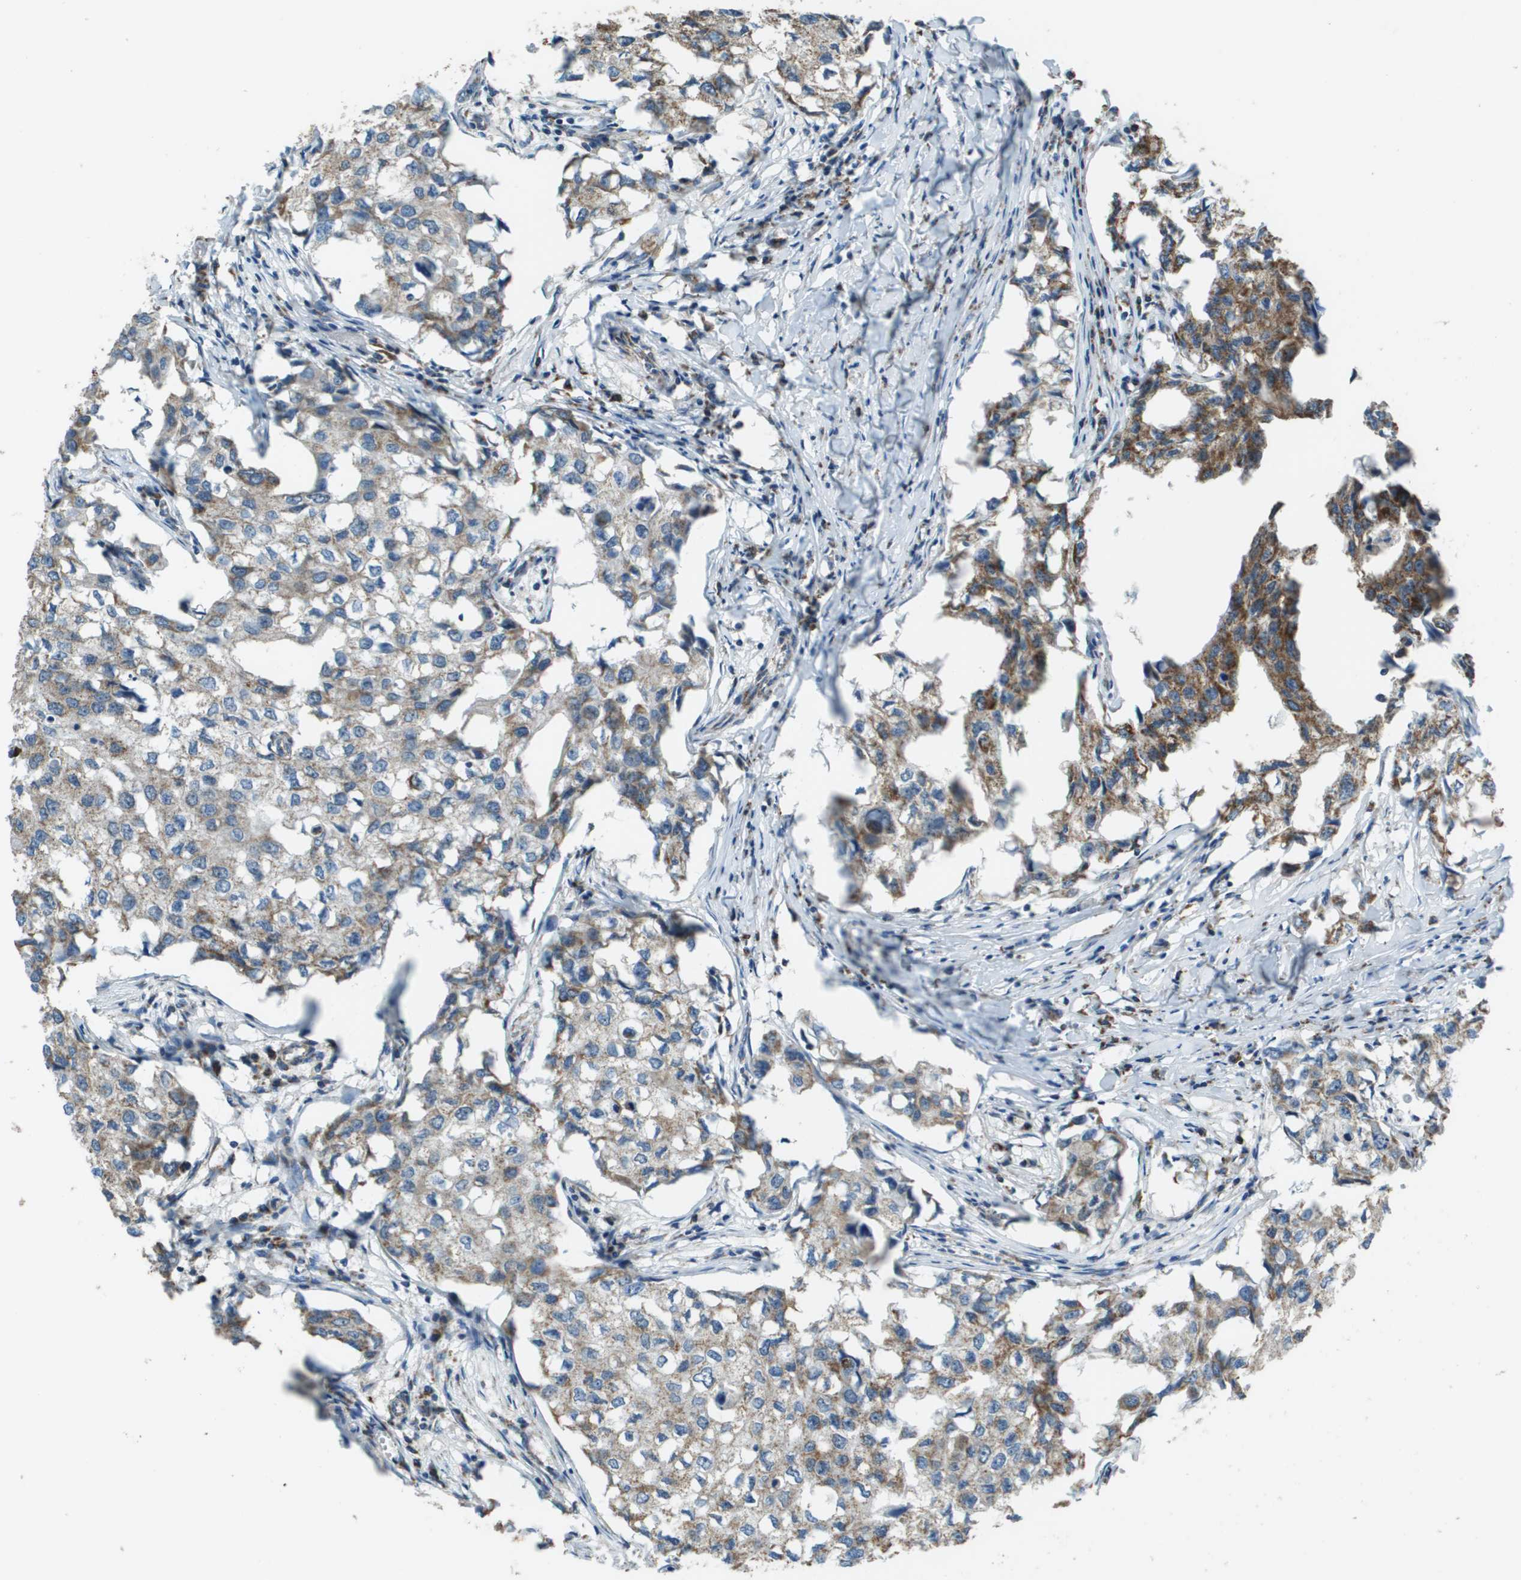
{"staining": {"intensity": "weak", "quantity": "25%-75%", "location": "cytoplasmic/membranous"}, "tissue": "breast cancer", "cell_type": "Tumor cells", "image_type": "cancer", "snomed": [{"axis": "morphology", "description": "Duct carcinoma"}, {"axis": "topography", "description": "Breast"}], "caption": "Protein analysis of breast cancer (intraductal carcinoma) tissue shows weak cytoplasmic/membranous staining in about 25%-75% of tumor cells.", "gene": "FH", "patient": {"sex": "female", "age": 27}}